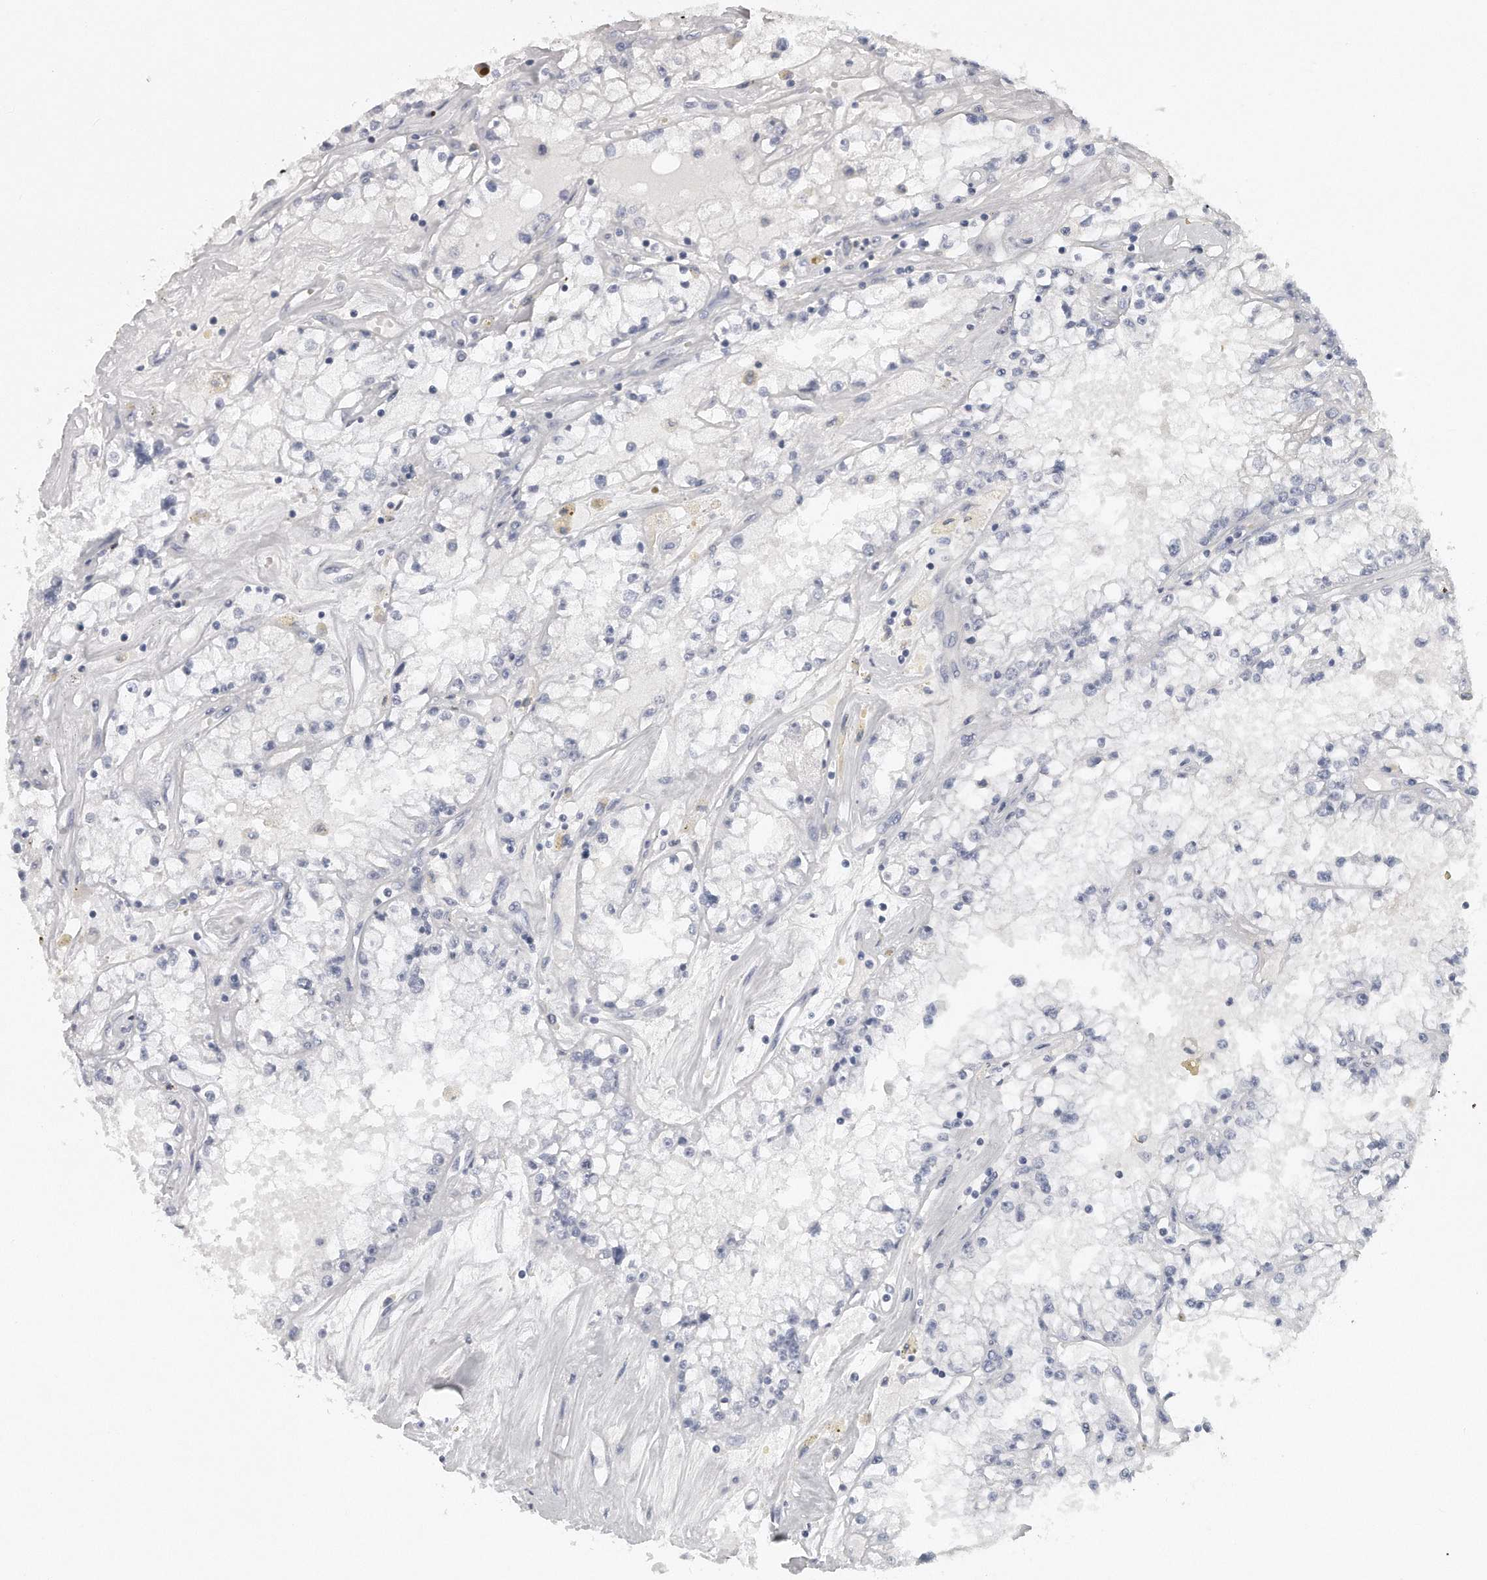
{"staining": {"intensity": "negative", "quantity": "none", "location": "none"}, "tissue": "renal cancer", "cell_type": "Tumor cells", "image_type": "cancer", "snomed": [{"axis": "morphology", "description": "Adenocarcinoma, NOS"}, {"axis": "topography", "description": "Kidney"}], "caption": "IHC of human renal cancer (adenocarcinoma) displays no staining in tumor cells.", "gene": "TRAPPC14", "patient": {"sex": "male", "age": 56}}